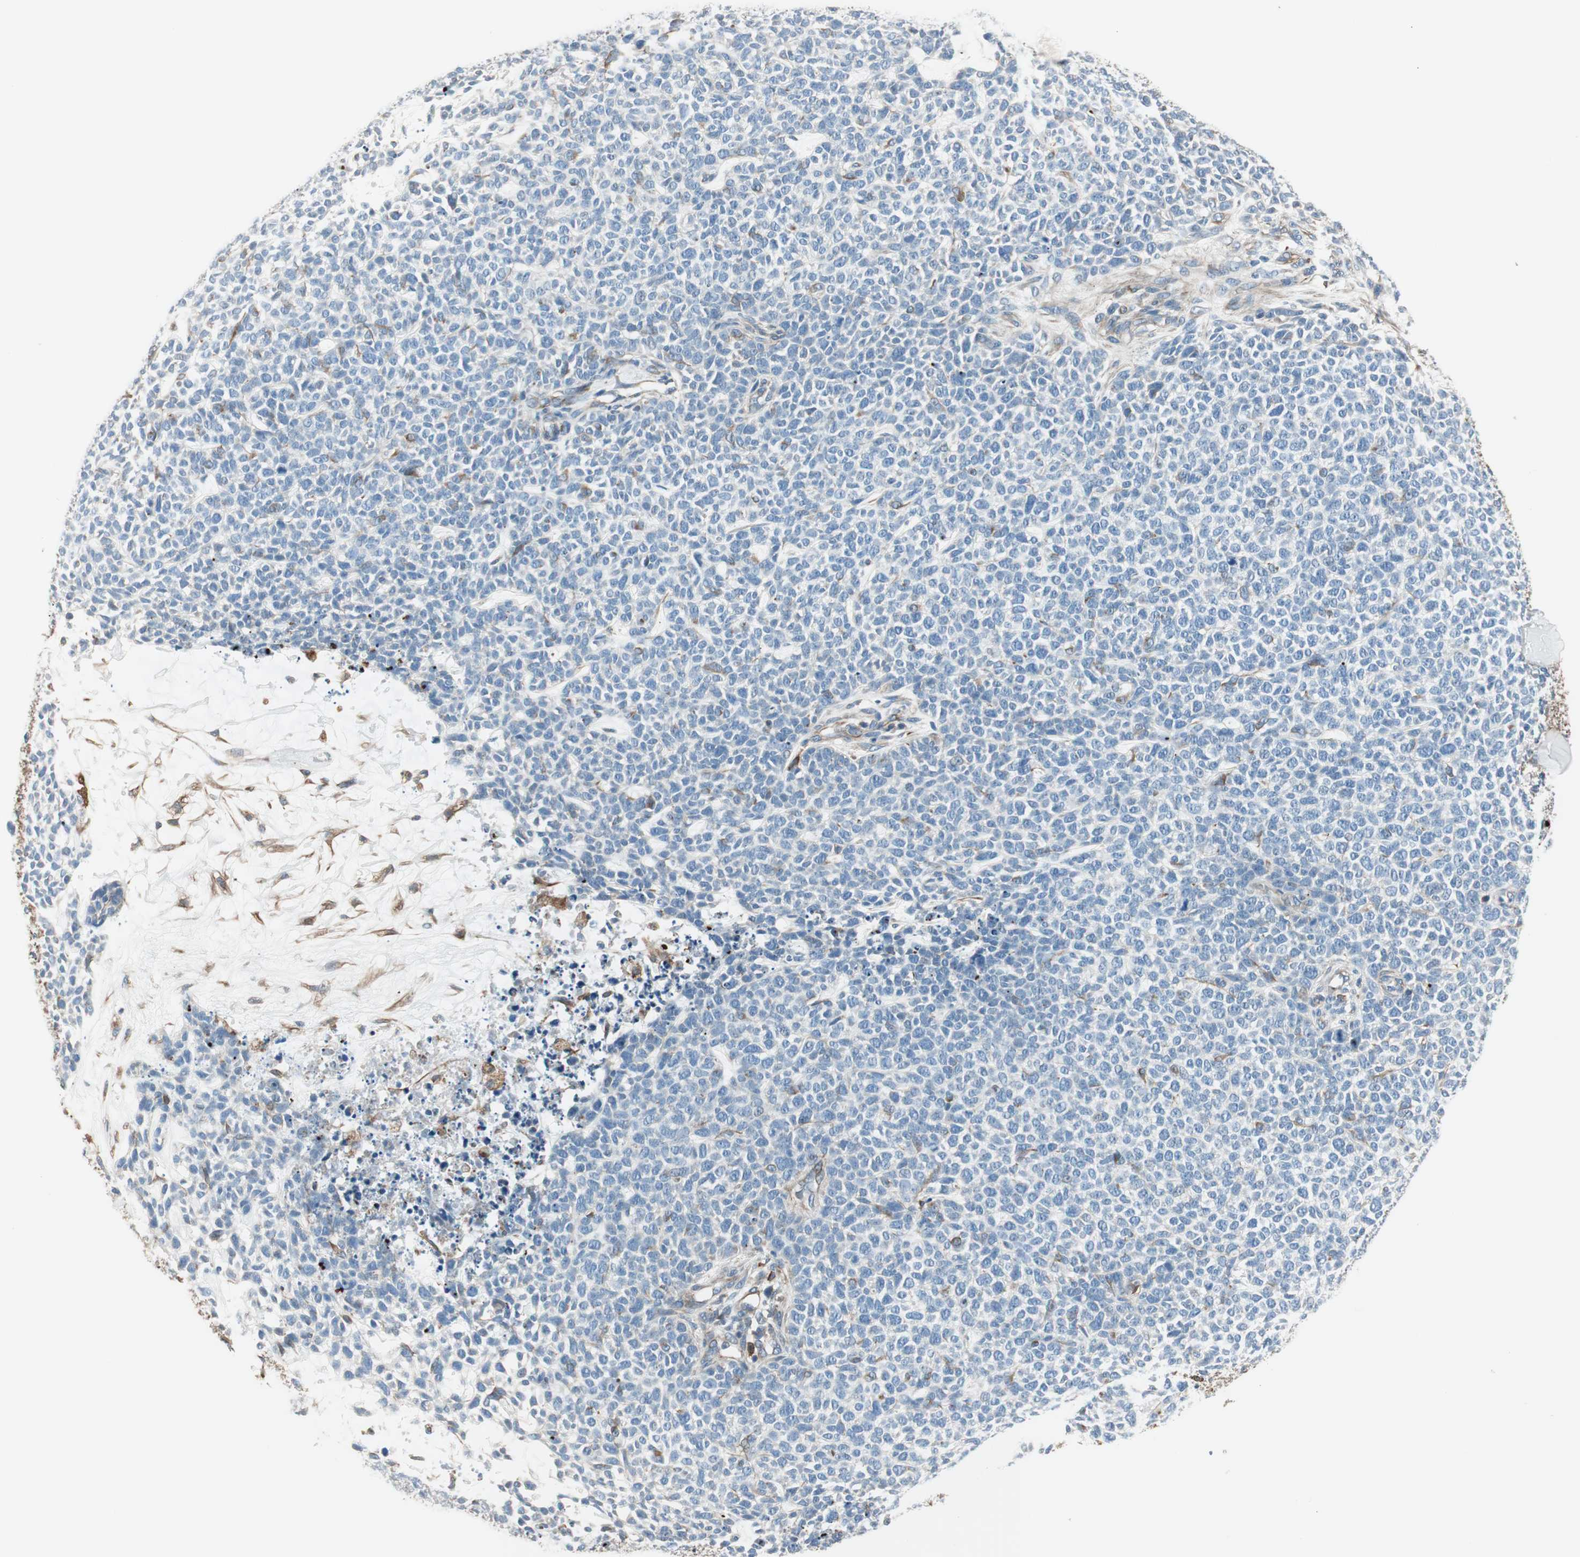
{"staining": {"intensity": "weak", "quantity": "<25%", "location": "cytoplasmic/membranous"}, "tissue": "skin cancer", "cell_type": "Tumor cells", "image_type": "cancer", "snomed": [{"axis": "morphology", "description": "Basal cell carcinoma"}, {"axis": "topography", "description": "Skin"}], "caption": "IHC of human skin basal cell carcinoma shows no staining in tumor cells.", "gene": "SRCIN1", "patient": {"sex": "female", "age": 84}}